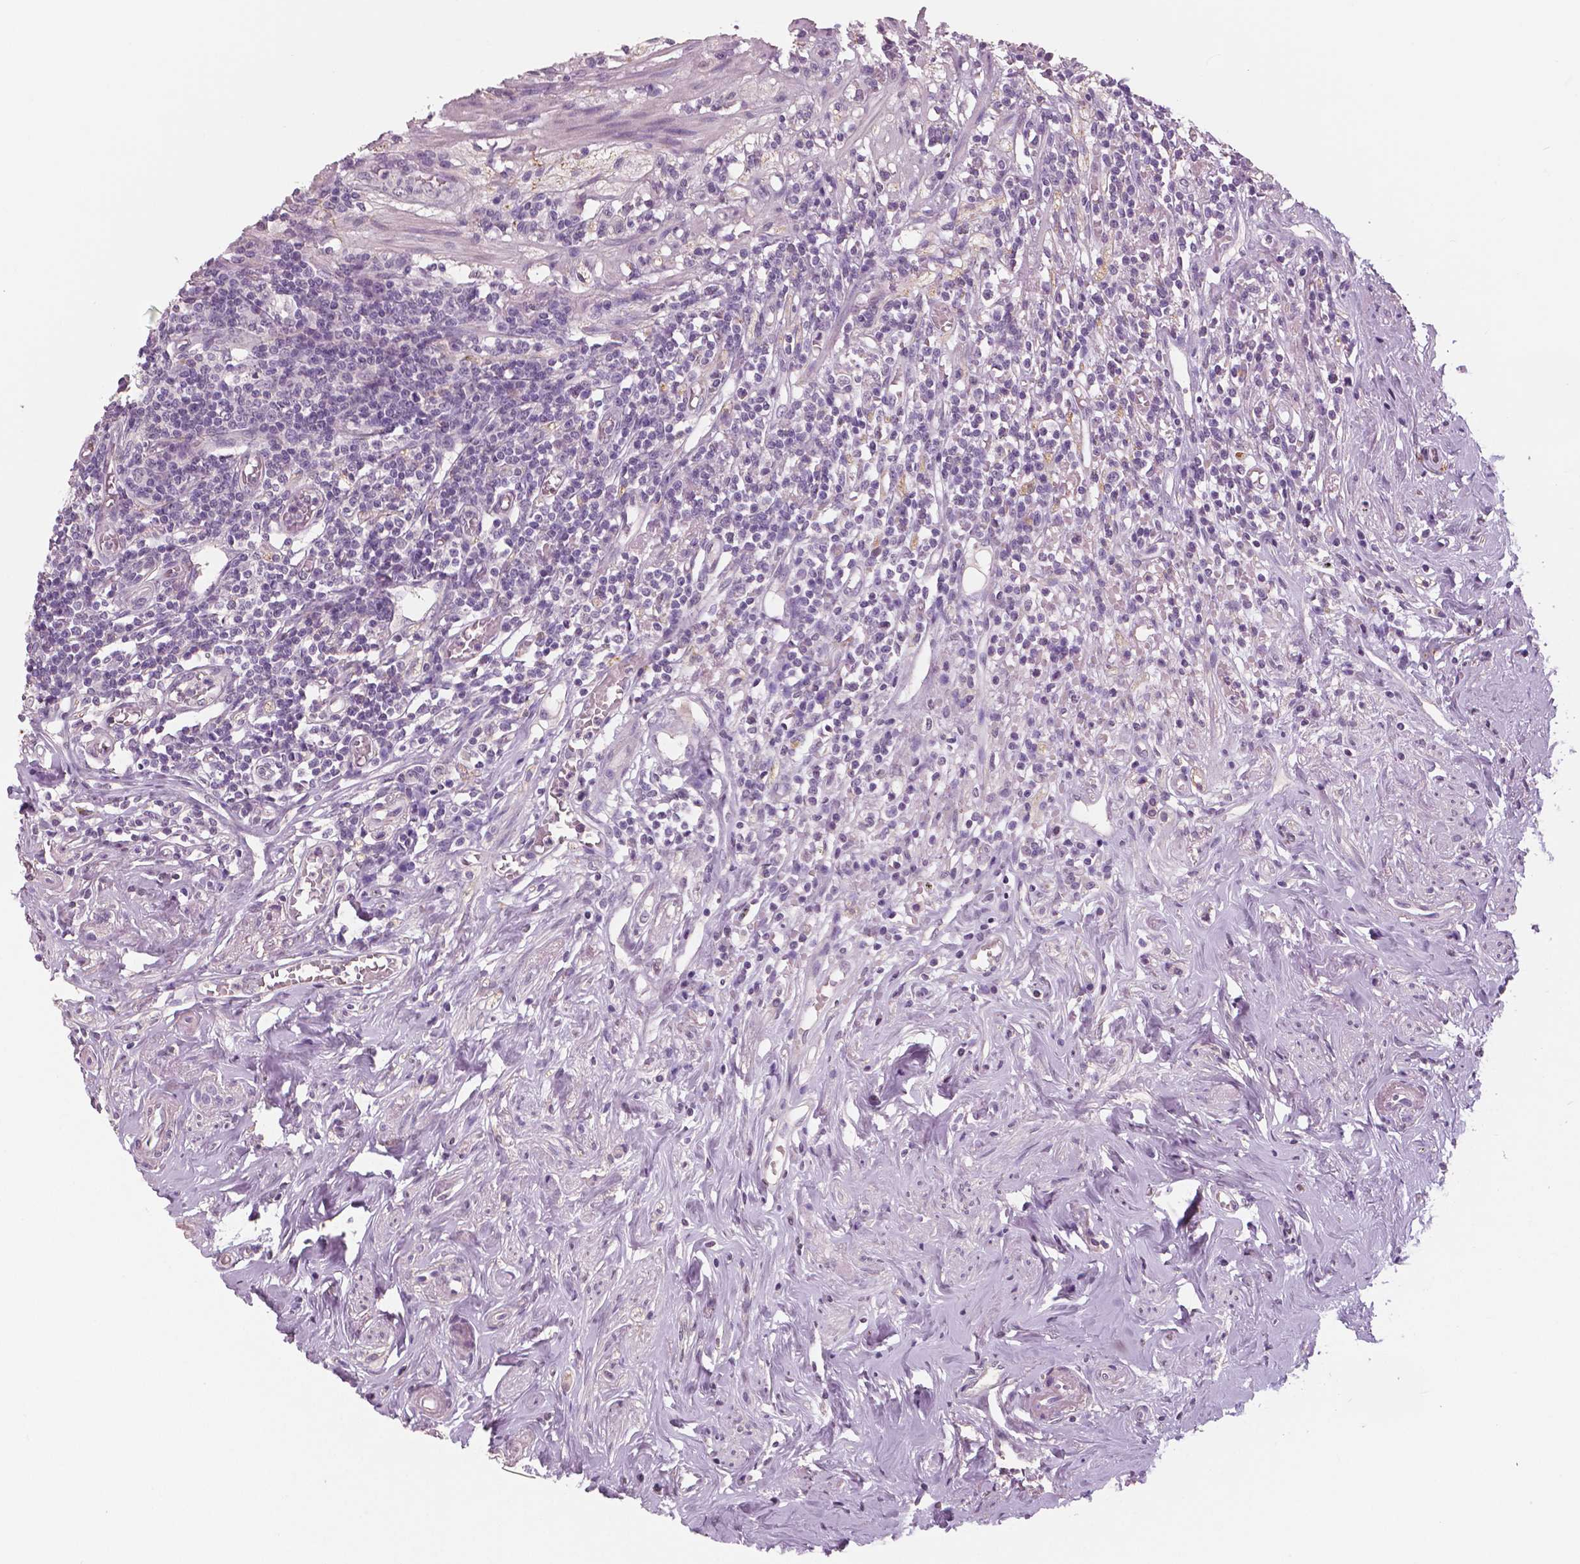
{"staining": {"intensity": "negative", "quantity": "none", "location": "none"}, "tissue": "appendix", "cell_type": "Glandular cells", "image_type": "normal", "snomed": [{"axis": "morphology", "description": "Normal tissue, NOS"}, {"axis": "morphology", "description": "Carcinoma, endometroid"}, {"axis": "topography", "description": "Appendix"}, {"axis": "topography", "description": "Colon"}], "caption": "A micrograph of appendix stained for a protein demonstrates no brown staining in glandular cells. (DAB (3,3'-diaminobenzidine) immunohistochemistry (IHC), high magnification).", "gene": "NECAB1", "patient": {"sex": "female", "age": 60}}